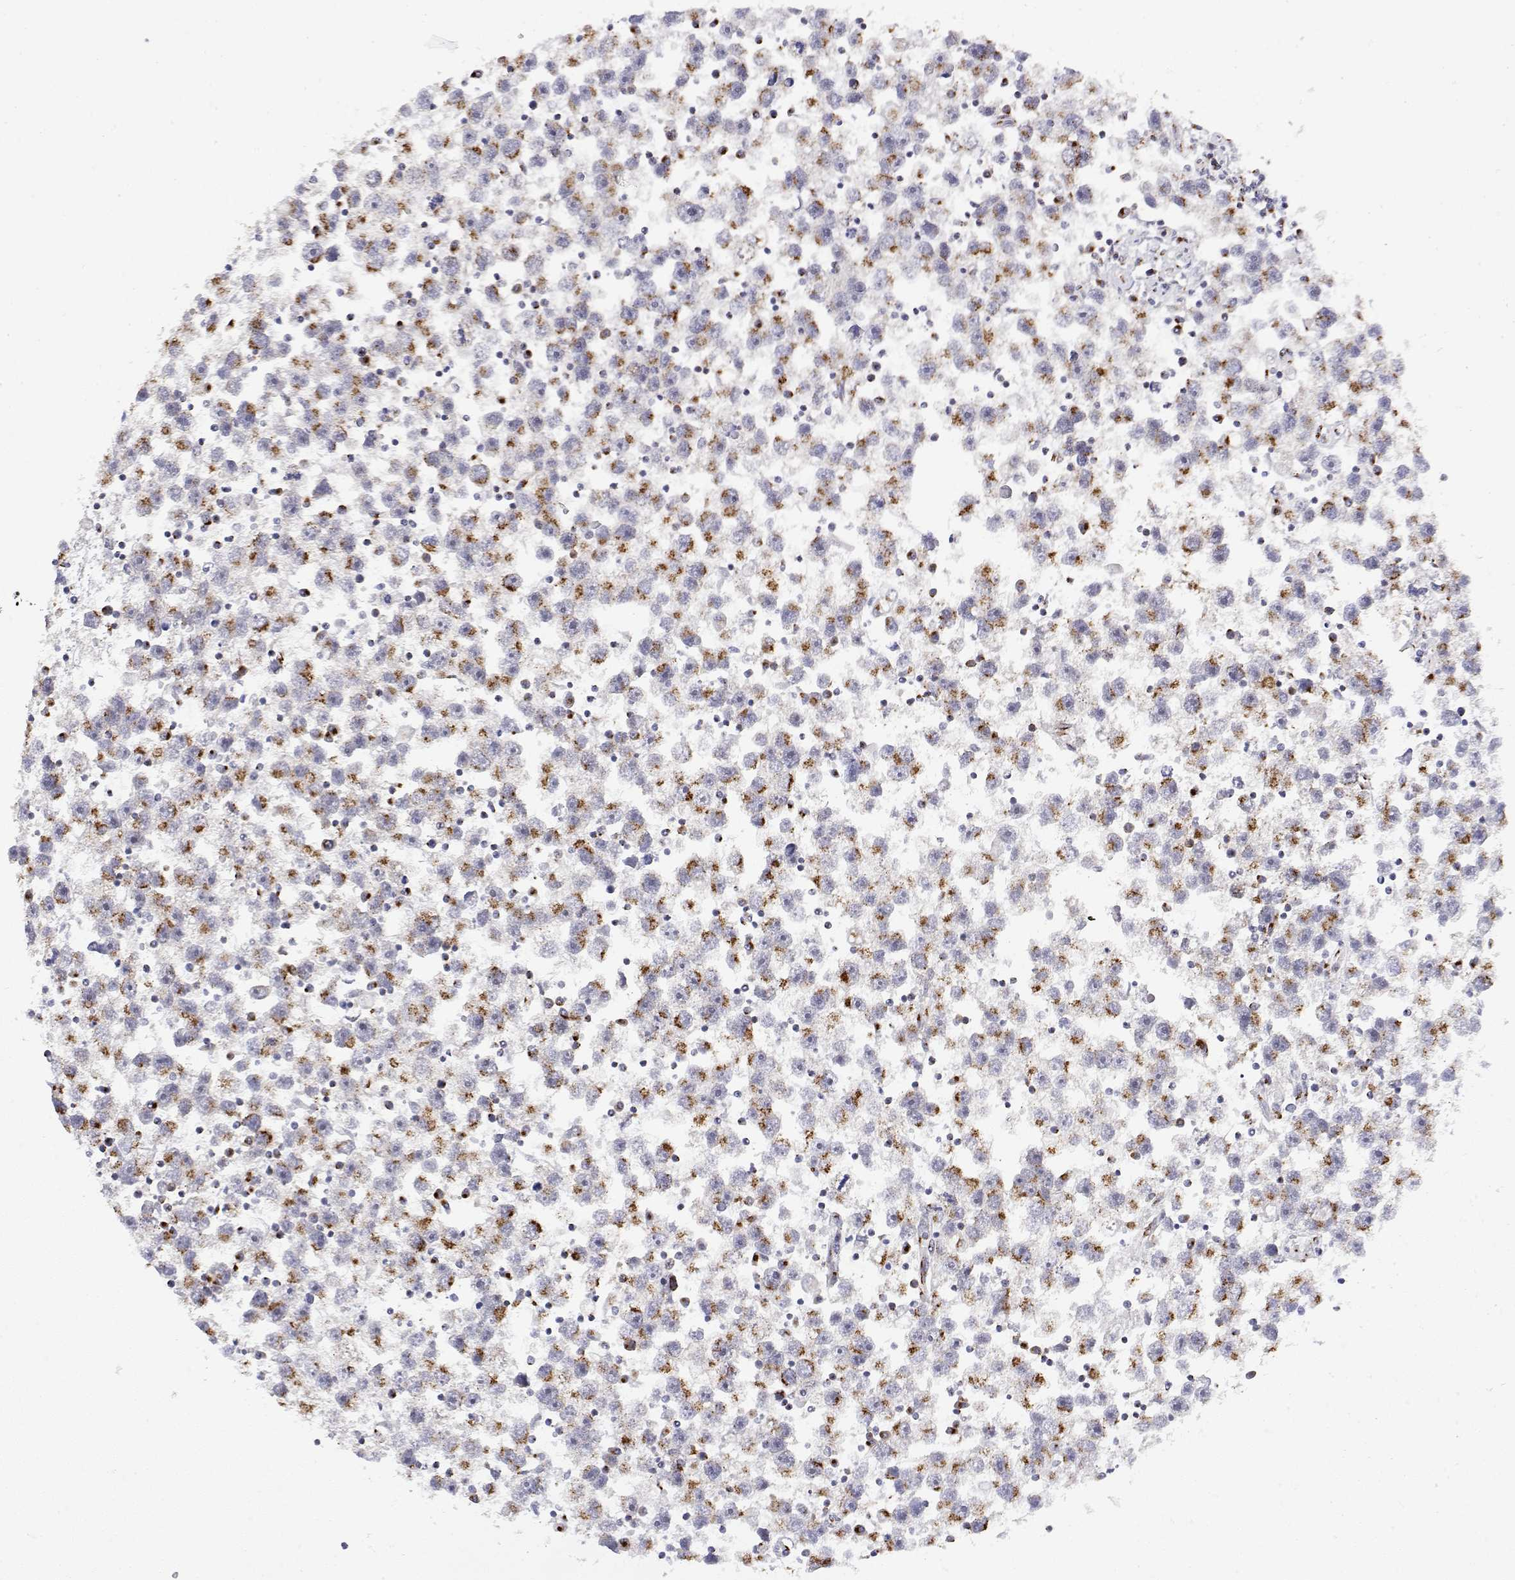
{"staining": {"intensity": "strong", "quantity": "25%-75%", "location": "cytoplasmic/membranous"}, "tissue": "testis cancer", "cell_type": "Tumor cells", "image_type": "cancer", "snomed": [{"axis": "morphology", "description": "Seminoma, NOS"}, {"axis": "topography", "description": "Testis"}], "caption": "About 25%-75% of tumor cells in human seminoma (testis) reveal strong cytoplasmic/membranous protein staining as visualized by brown immunohistochemical staining.", "gene": "YIPF3", "patient": {"sex": "male", "age": 30}}